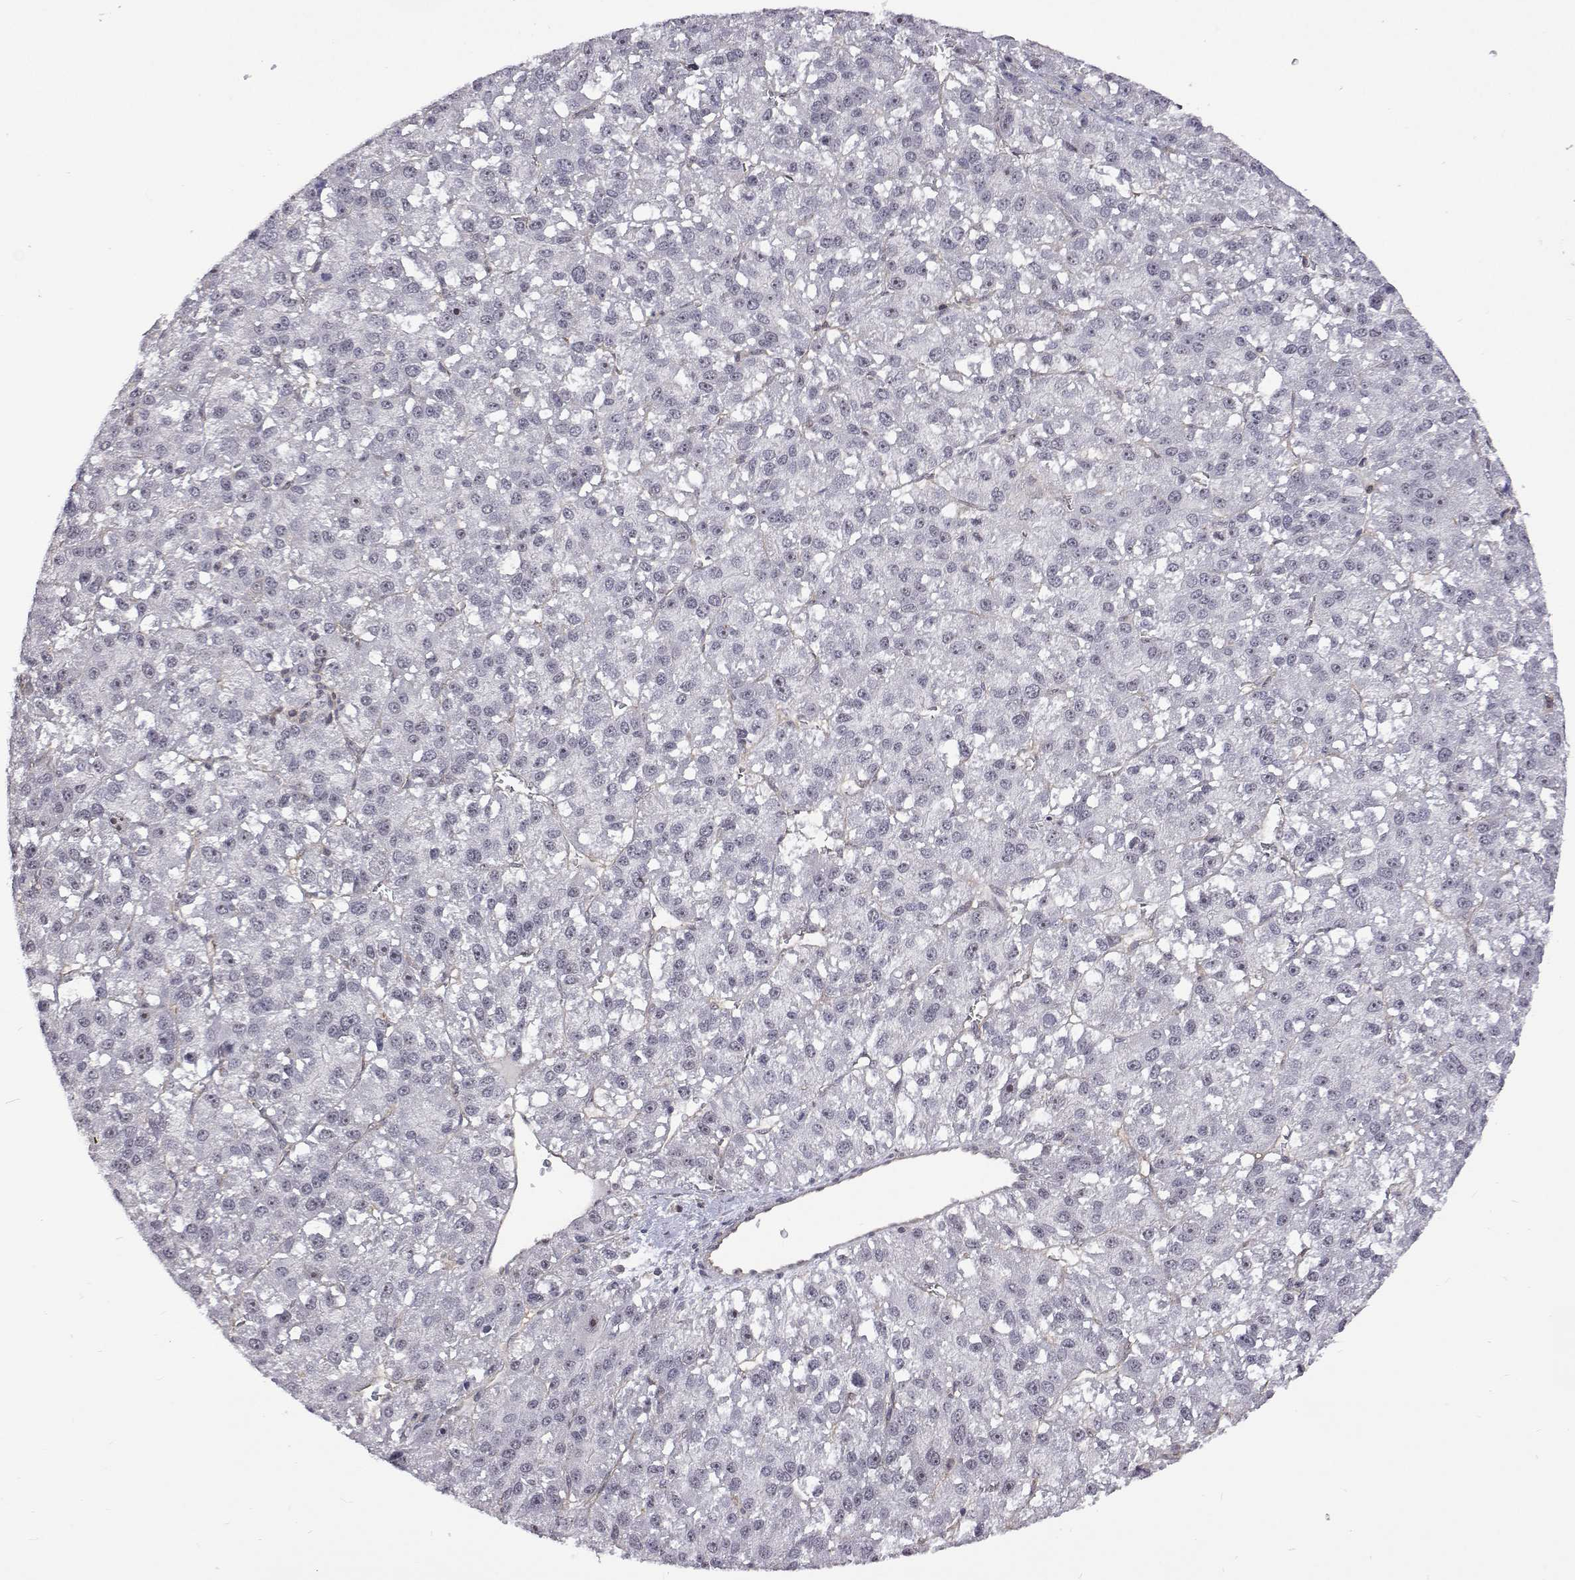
{"staining": {"intensity": "negative", "quantity": "none", "location": "none"}, "tissue": "liver cancer", "cell_type": "Tumor cells", "image_type": "cancer", "snomed": [{"axis": "morphology", "description": "Carcinoma, Hepatocellular, NOS"}, {"axis": "topography", "description": "Liver"}], "caption": "This is a histopathology image of immunohistochemistry staining of liver hepatocellular carcinoma, which shows no expression in tumor cells.", "gene": "NHP2", "patient": {"sex": "female", "age": 70}}